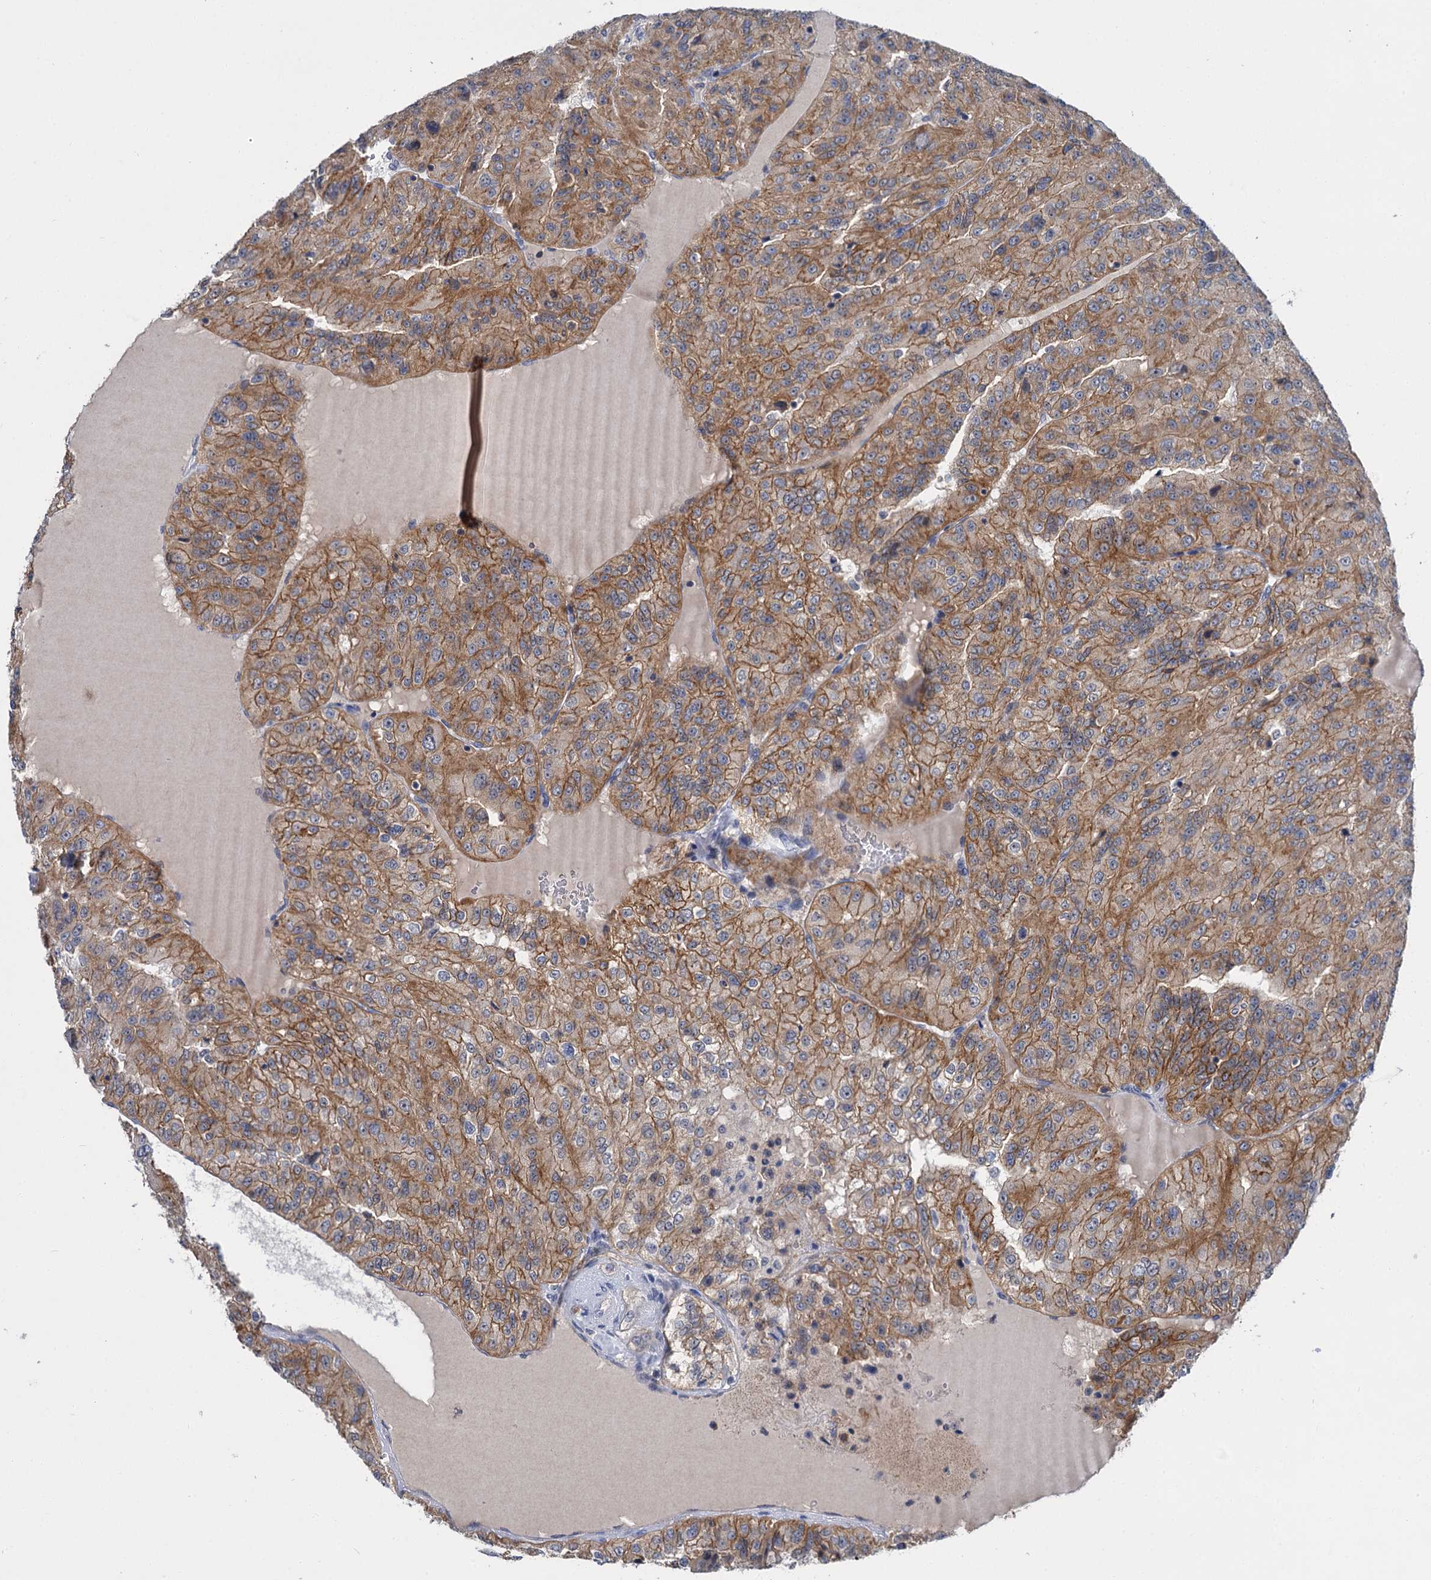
{"staining": {"intensity": "moderate", "quantity": ">75%", "location": "cytoplasmic/membranous"}, "tissue": "renal cancer", "cell_type": "Tumor cells", "image_type": "cancer", "snomed": [{"axis": "morphology", "description": "Adenocarcinoma, NOS"}, {"axis": "topography", "description": "Kidney"}], "caption": "A histopathology image of human renal cancer stained for a protein demonstrates moderate cytoplasmic/membranous brown staining in tumor cells.", "gene": "ABLIM1", "patient": {"sex": "female", "age": 63}}